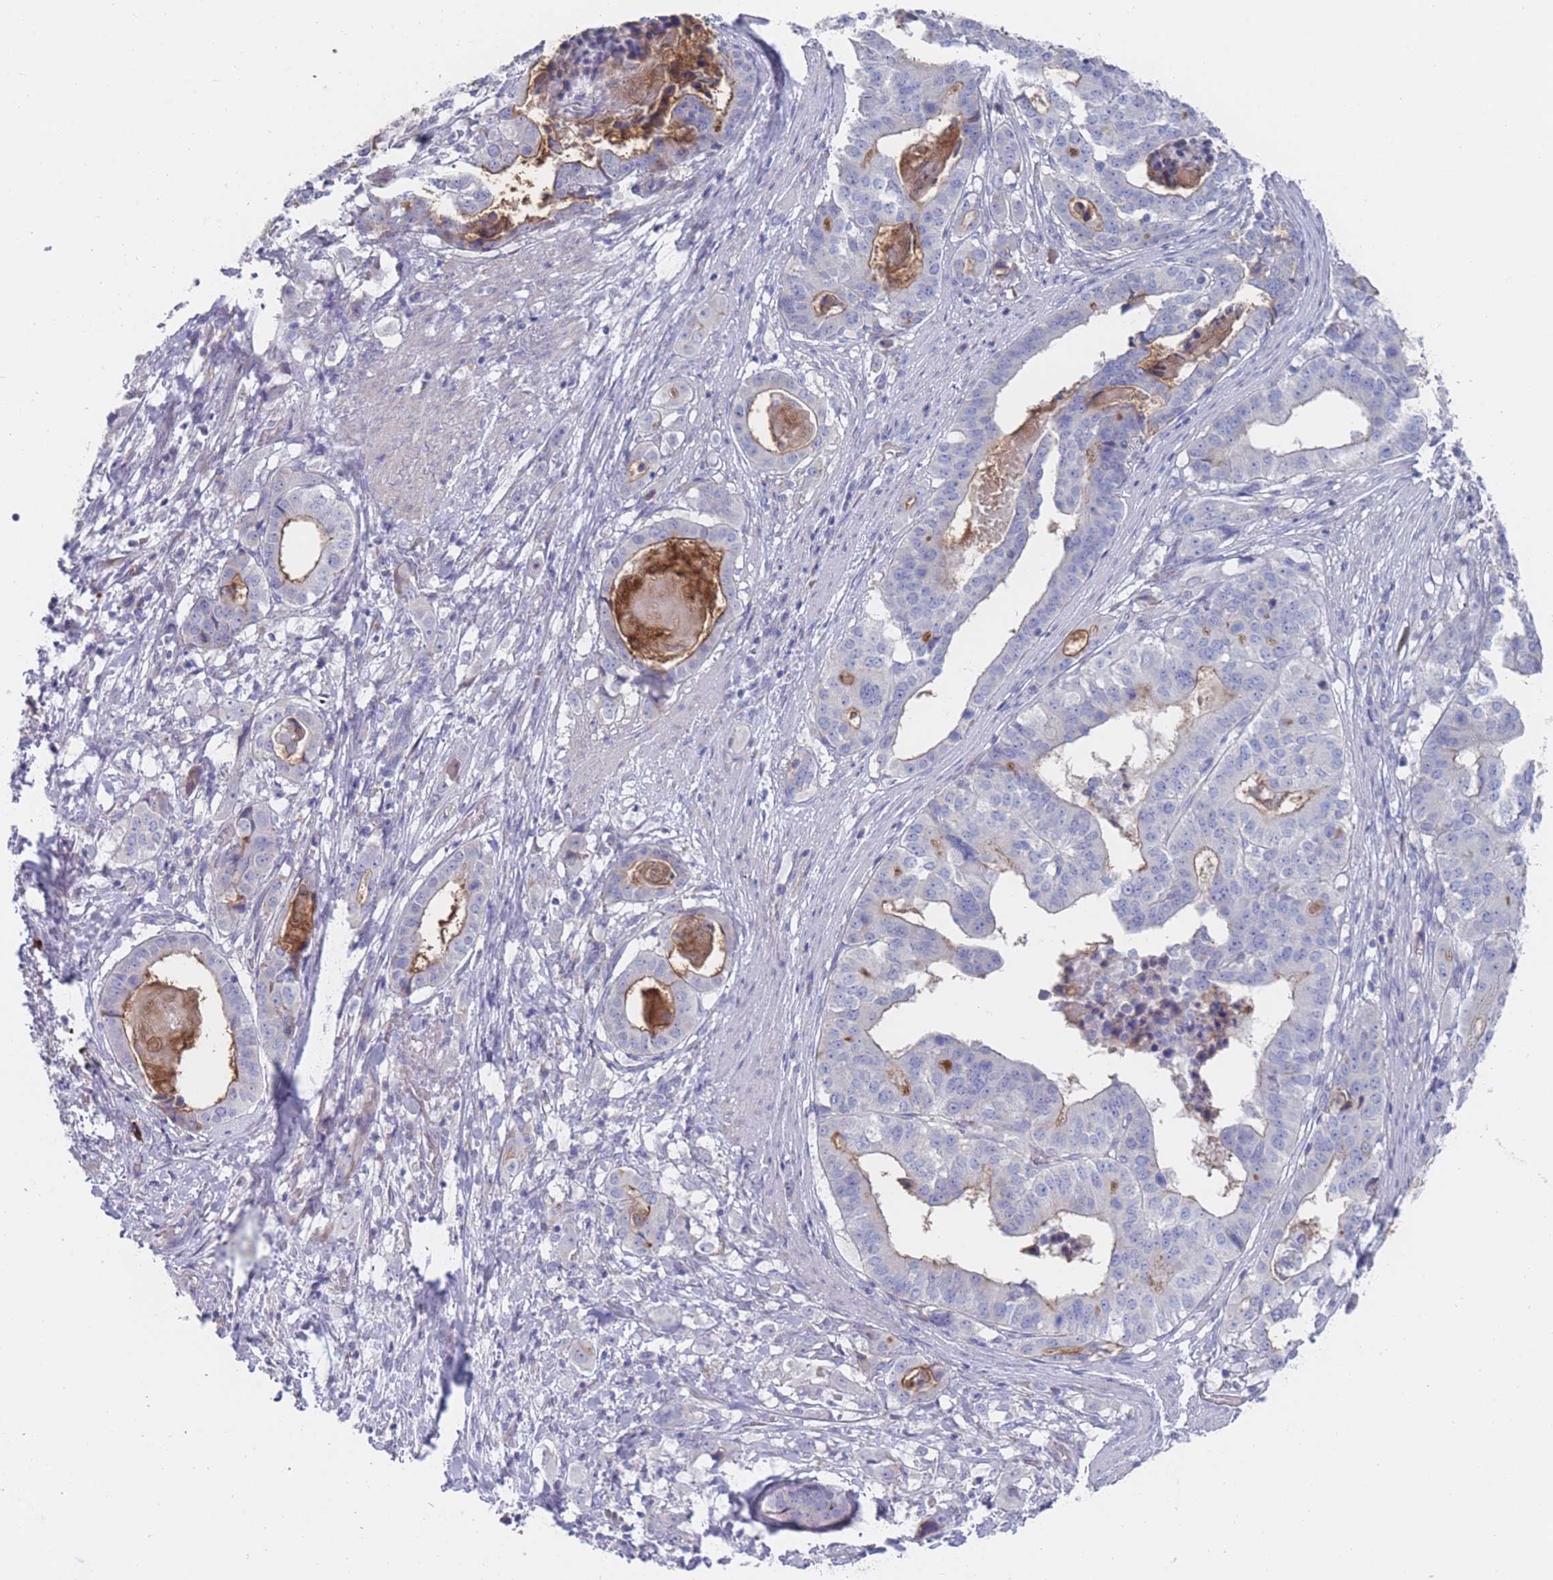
{"staining": {"intensity": "negative", "quantity": "none", "location": "none"}, "tissue": "stomach cancer", "cell_type": "Tumor cells", "image_type": "cancer", "snomed": [{"axis": "morphology", "description": "Adenocarcinoma, NOS"}, {"axis": "topography", "description": "Stomach"}], "caption": "Human stomach cancer stained for a protein using IHC reveals no positivity in tumor cells.", "gene": "PIGU", "patient": {"sex": "male", "age": 48}}